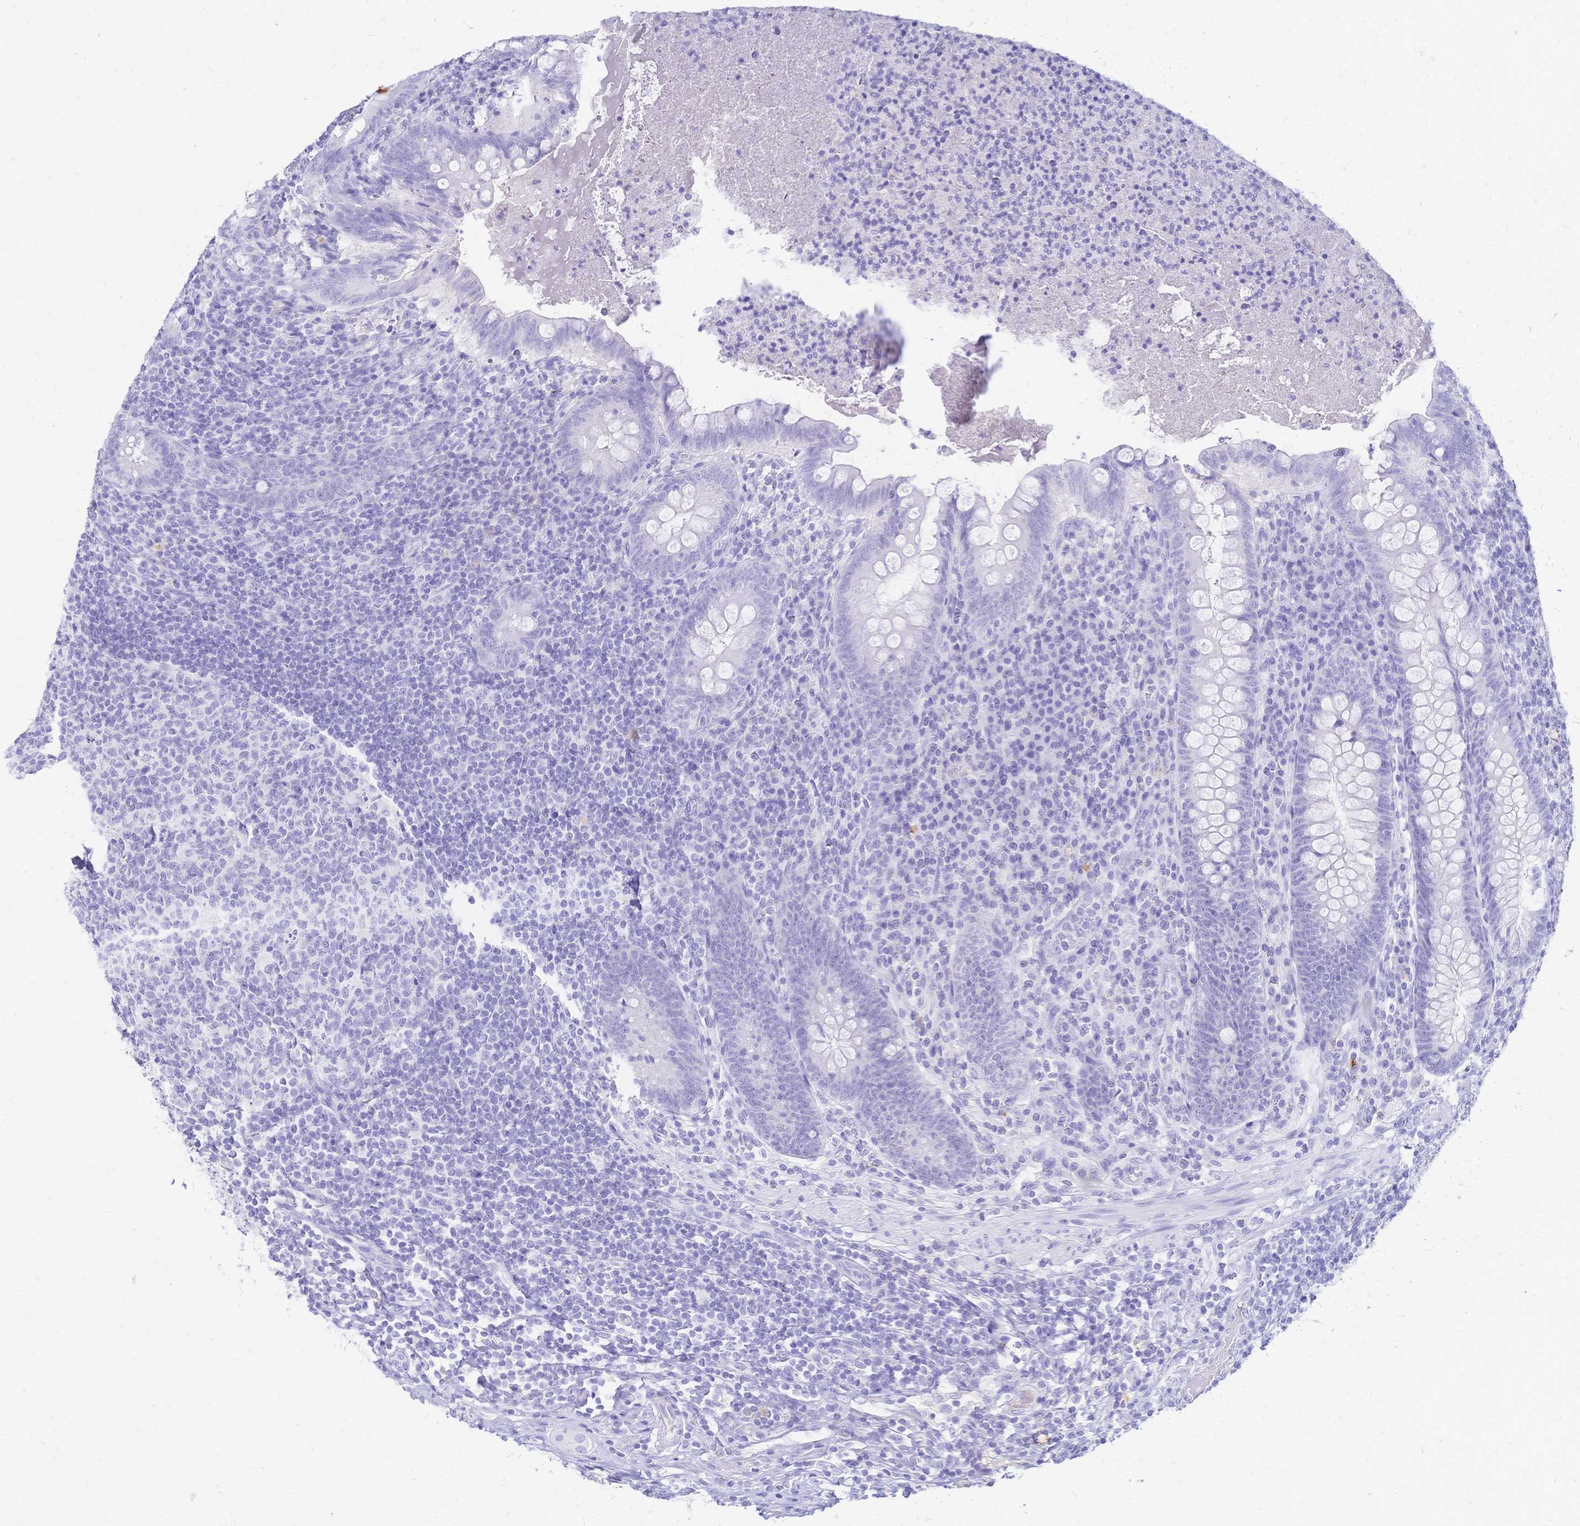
{"staining": {"intensity": "negative", "quantity": "none", "location": "none"}, "tissue": "appendix", "cell_type": "Glandular cells", "image_type": "normal", "snomed": [{"axis": "morphology", "description": "Normal tissue, NOS"}, {"axis": "topography", "description": "Appendix"}], "caption": "Micrograph shows no significant protein expression in glandular cells of unremarkable appendix.", "gene": "FA2H", "patient": {"sex": "male", "age": 47}}